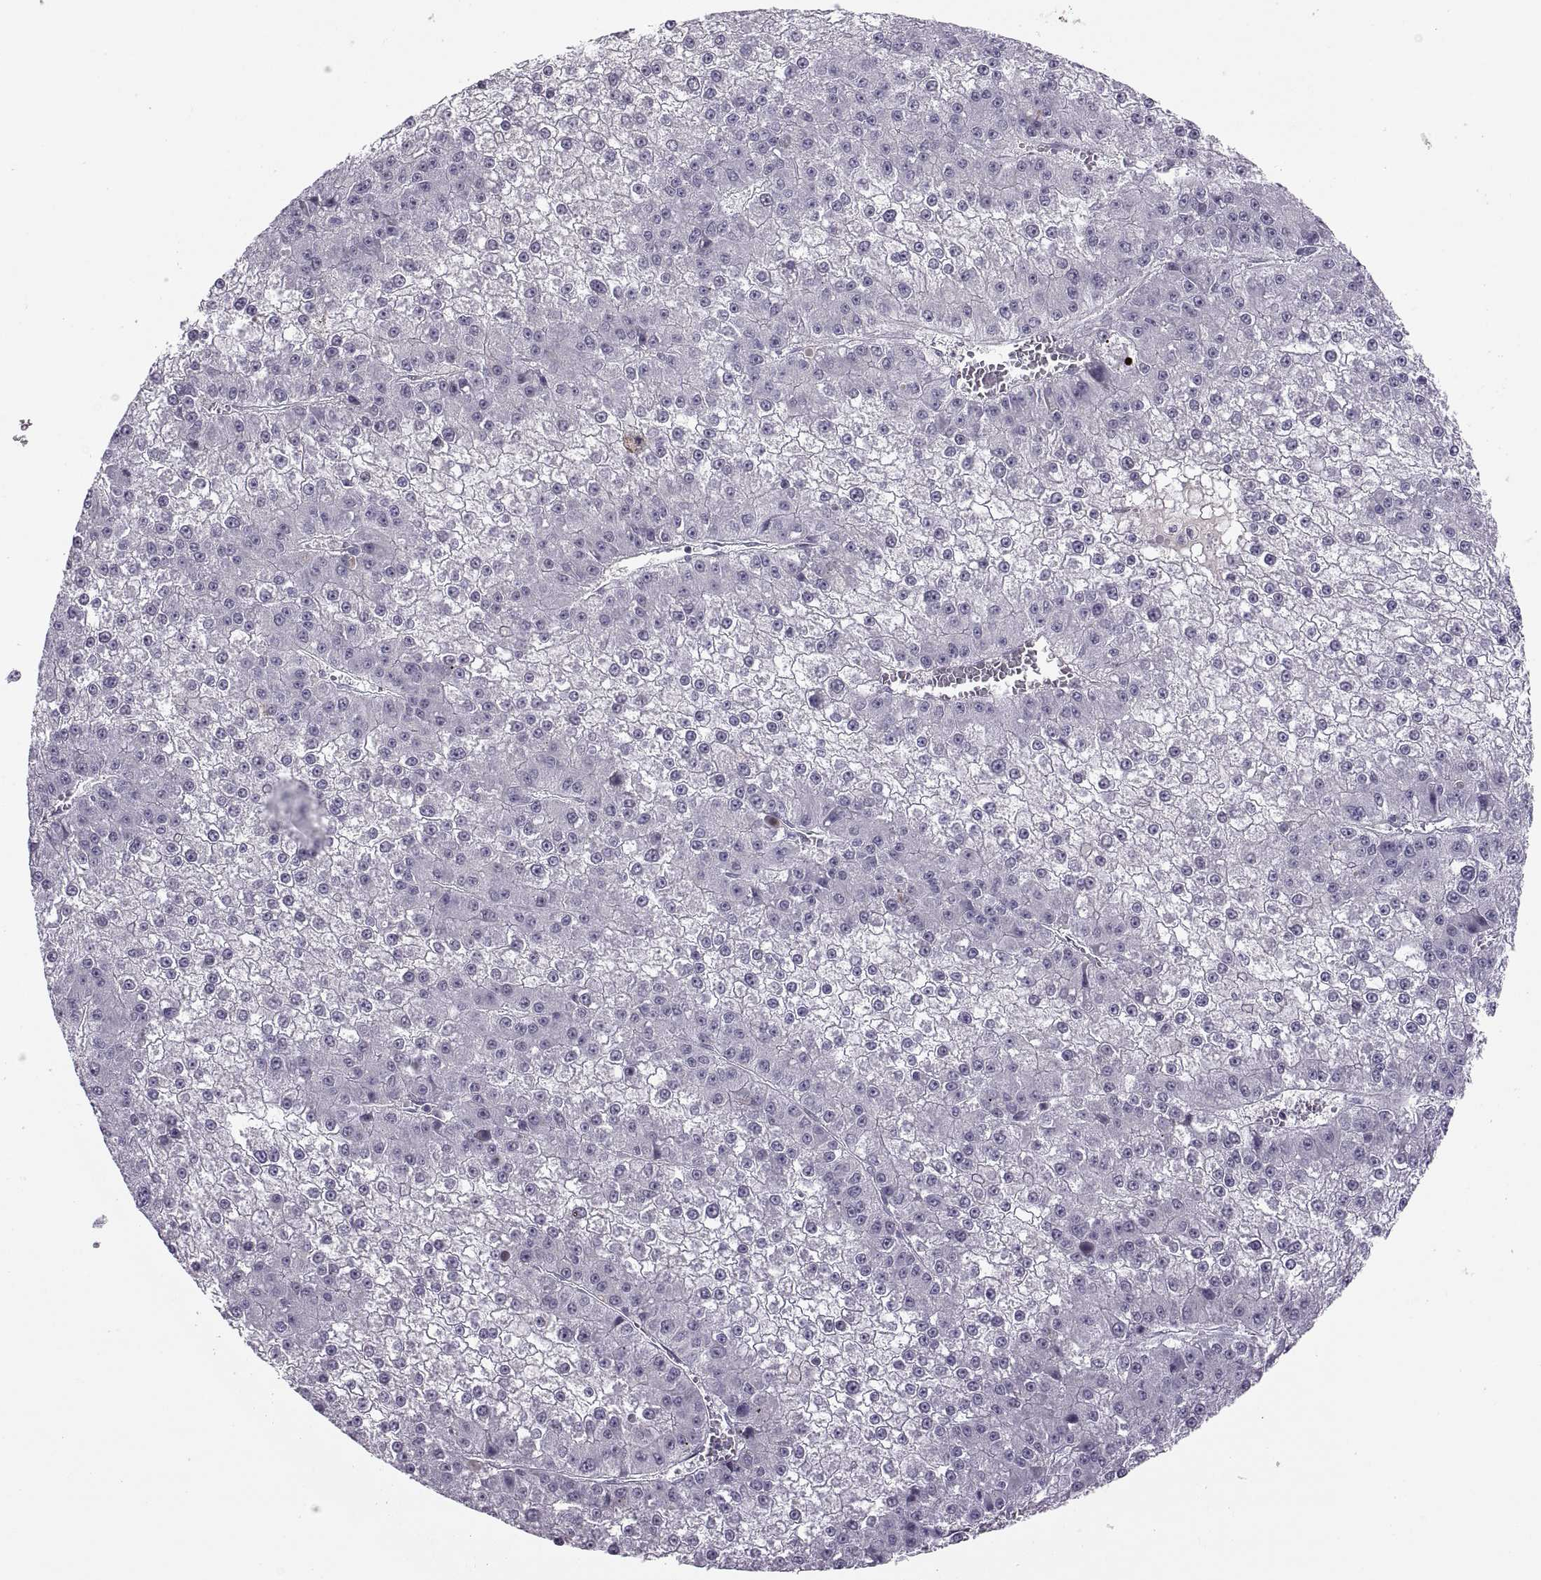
{"staining": {"intensity": "negative", "quantity": "none", "location": "none"}, "tissue": "liver cancer", "cell_type": "Tumor cells", "image_type": "cancer", "snomed": [{"axis": "morphology", "description": "Carcinoma, Hepatocellular, NOS"}, {"axis": "topography", "description": "Liver"}], "caption": "Protein analysis of hepatocellular carcinoma (liver) exhibits no significant expression in tumor cells.", "gene": "CHCT1", "patient": {"sex": "female", "age": 73}}